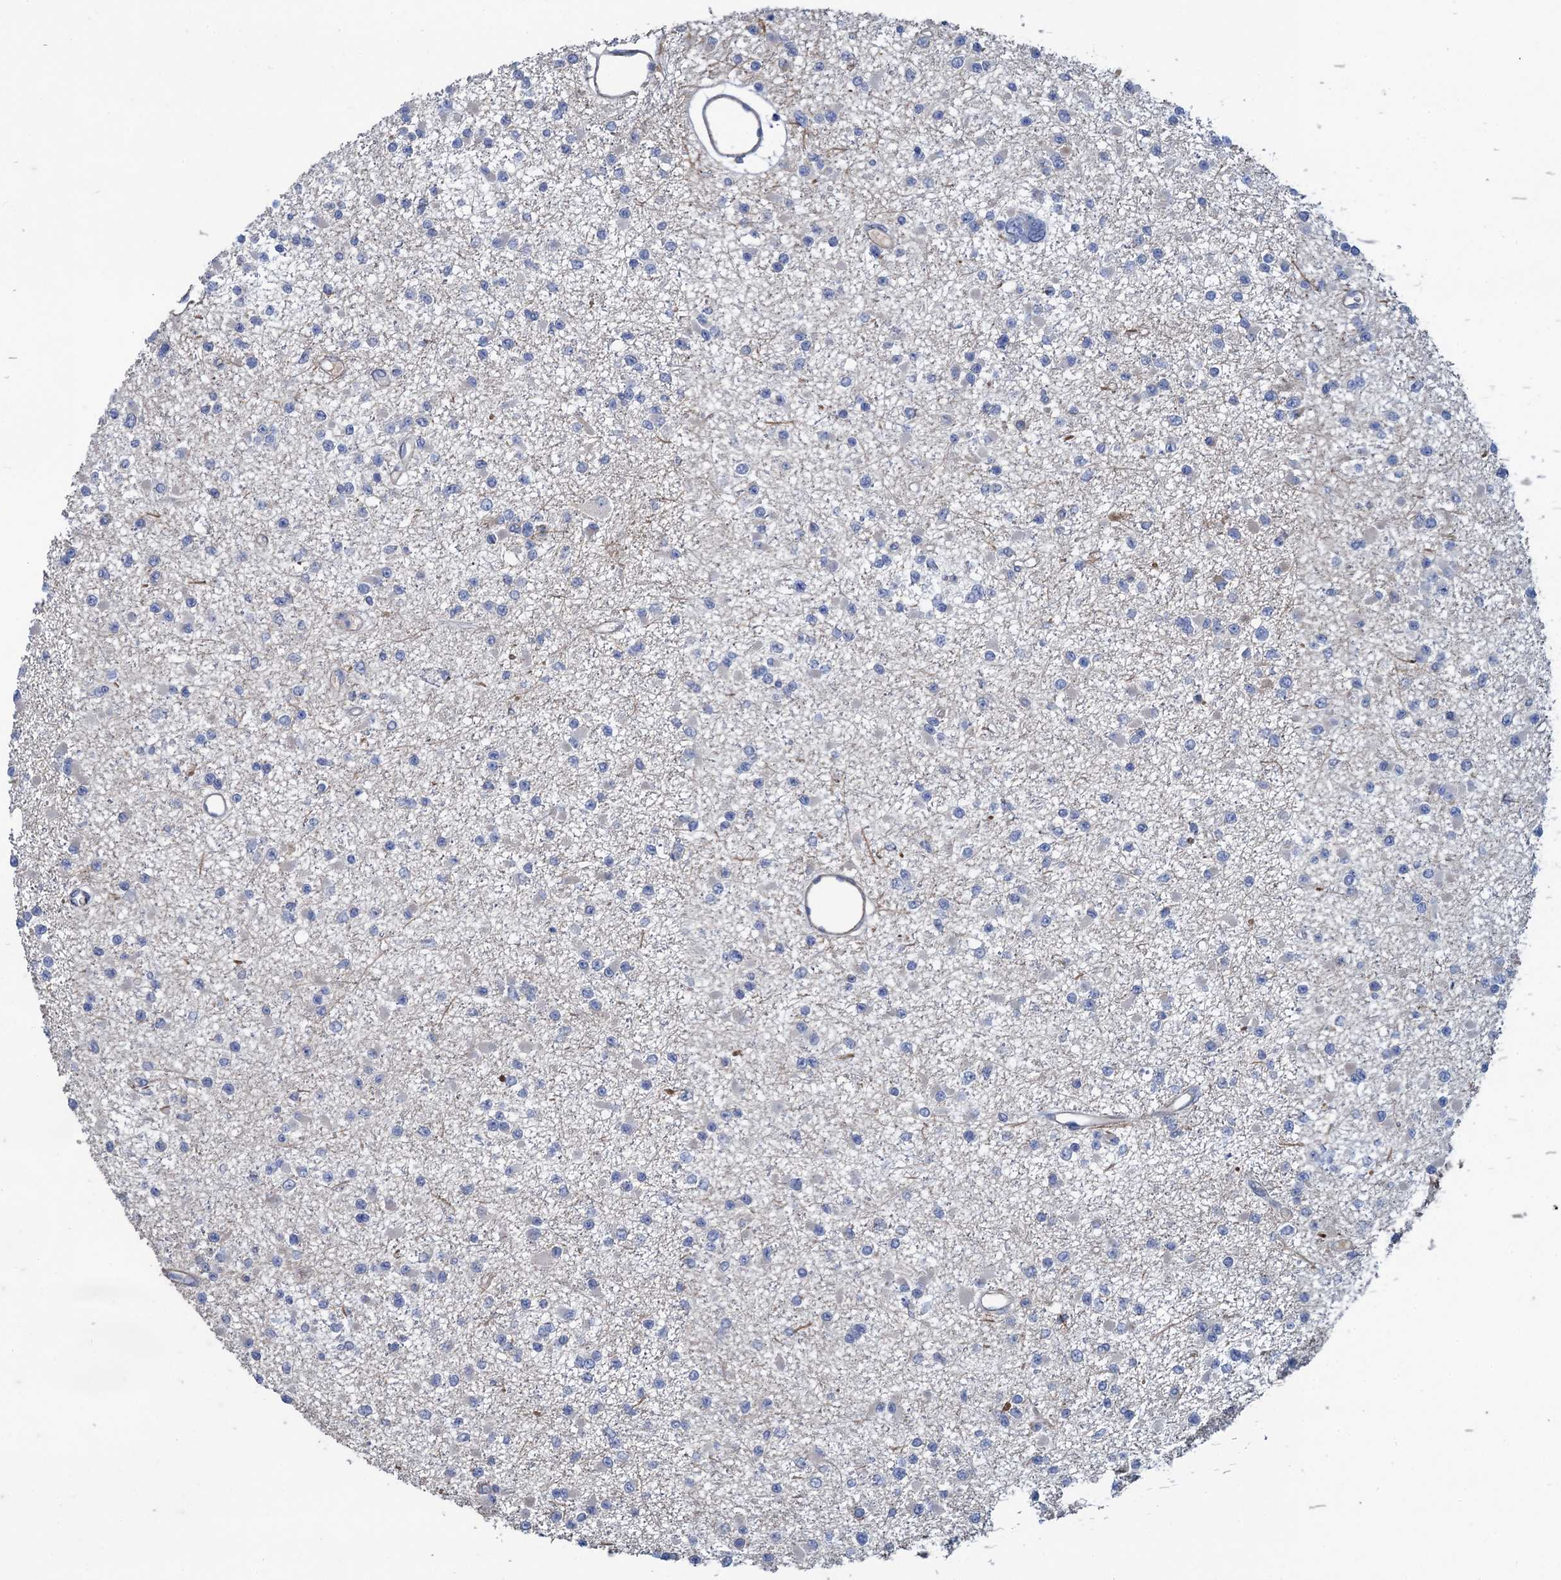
{"staining": {"intensity": "negative", "quantity": "none", "location": "none"}, "tissue": "glioma", "cell_type": "Tumor cells", "image_type": "cancer", "snomed": [{"axis": "morphology", "description": "Glioma, malignant, Low grade"}, {"axis": "topography", "description": "Brain"}], "caption": "Immunohistochemistry (IHC) histopathology image of neoplastic tissue: human glioma stained with DAB (3,3'-diaminobenzidine) reveals no significant protein expression in tumor cells.", "gene": "SMCO3", "patient": {"sex": "female", "age": 22}}